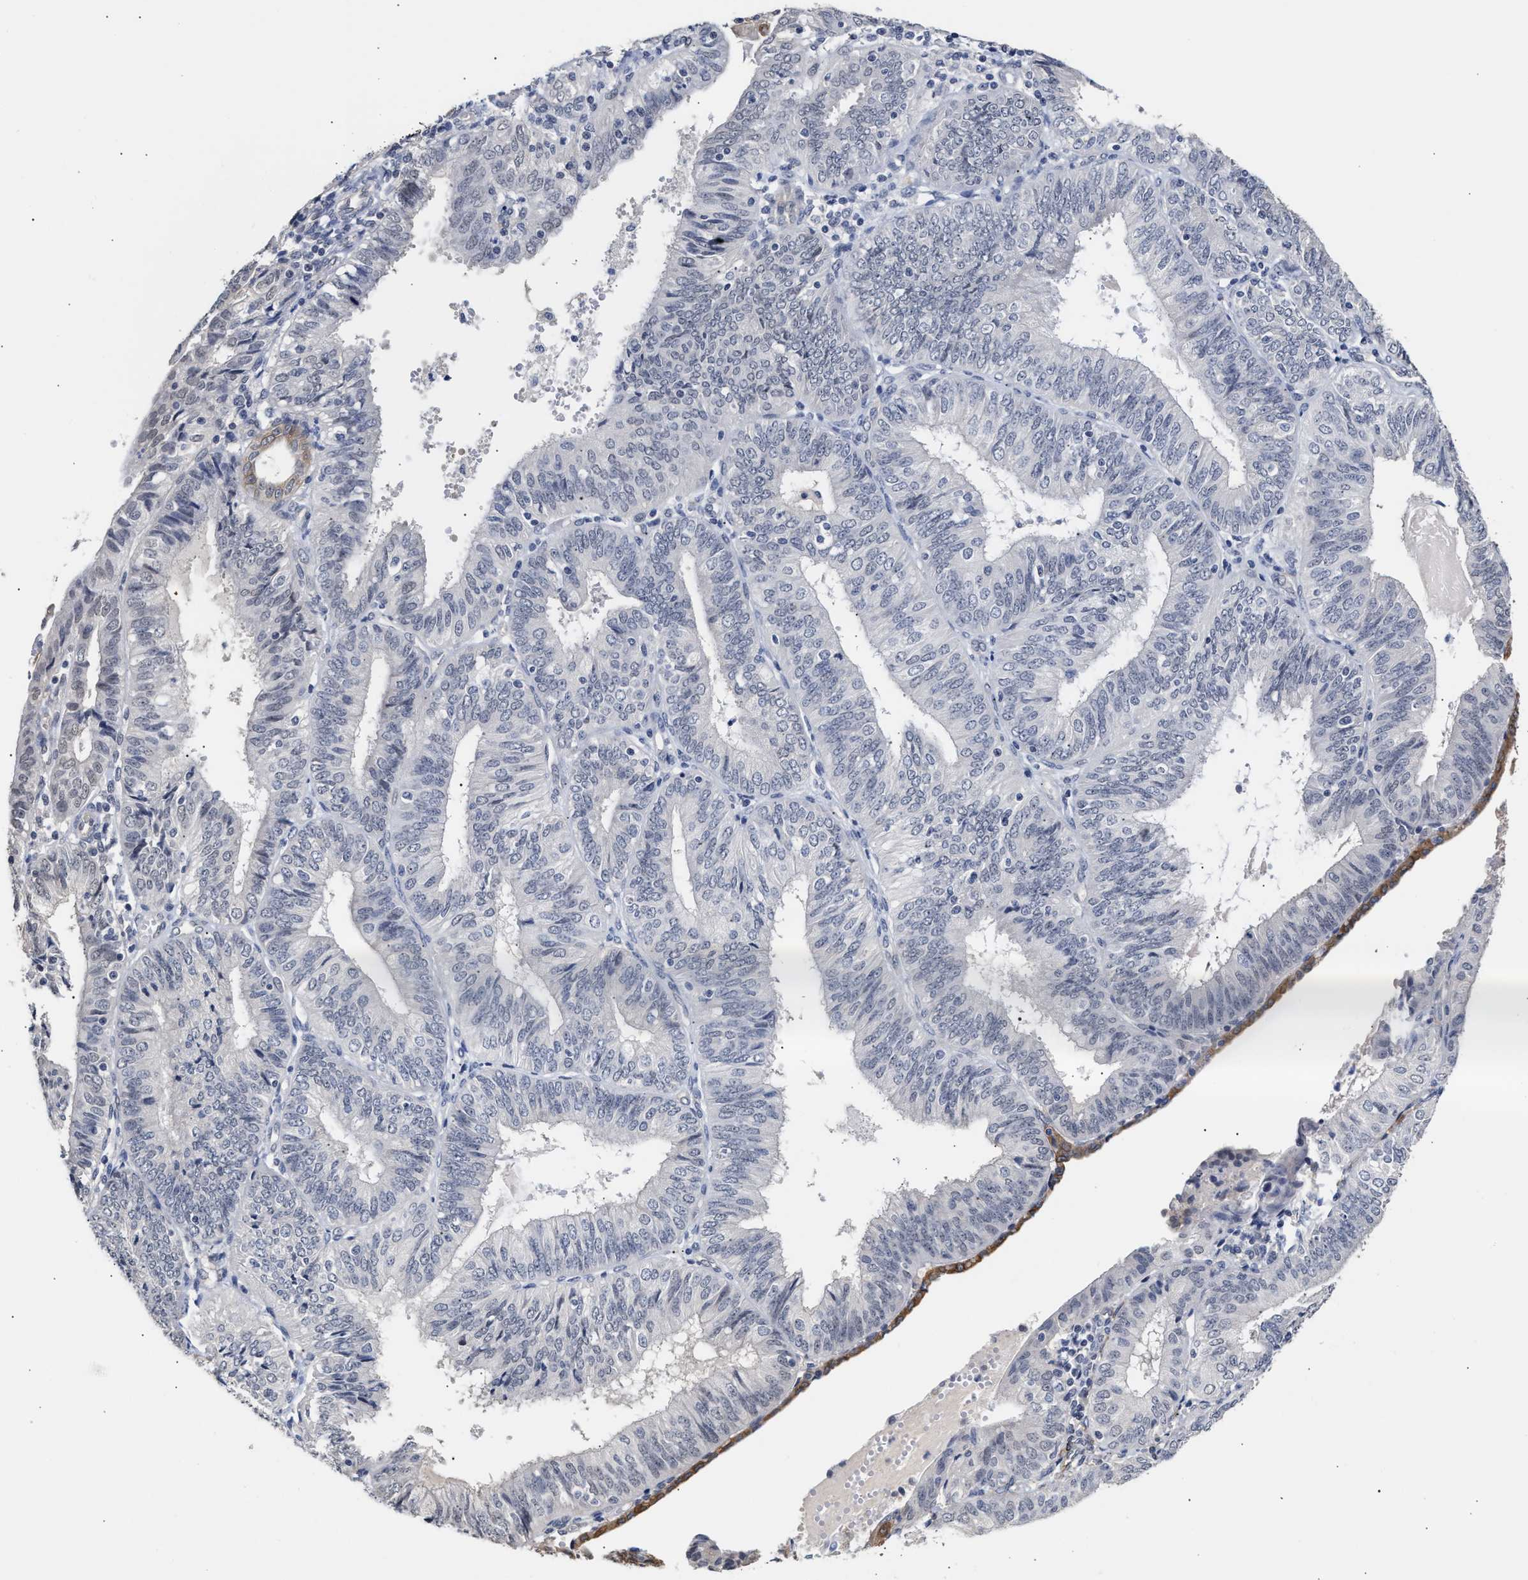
{"staining": {"intensity": "negative", "quantity": "none", "location": "none"}, "tissue": "endometrial cancer", "cell_type": "Tumor cells", "image_type": "cancer", "snomed": [{"axis": "morphology", "description": "Adenocarcinoma, NOS"}, {"axis": "topography", "description": "Endometrium"}], "caption": "High power microscopy photomicrograph of an immunohistochemistry (IHC) image of endometrial cancer (adenocarcinoma), revealing no significant expression in tumor cells. Nuclei are stained in blue.", "gene": "AHNAK2", "patient": {"sex": "female", "age": 58}}